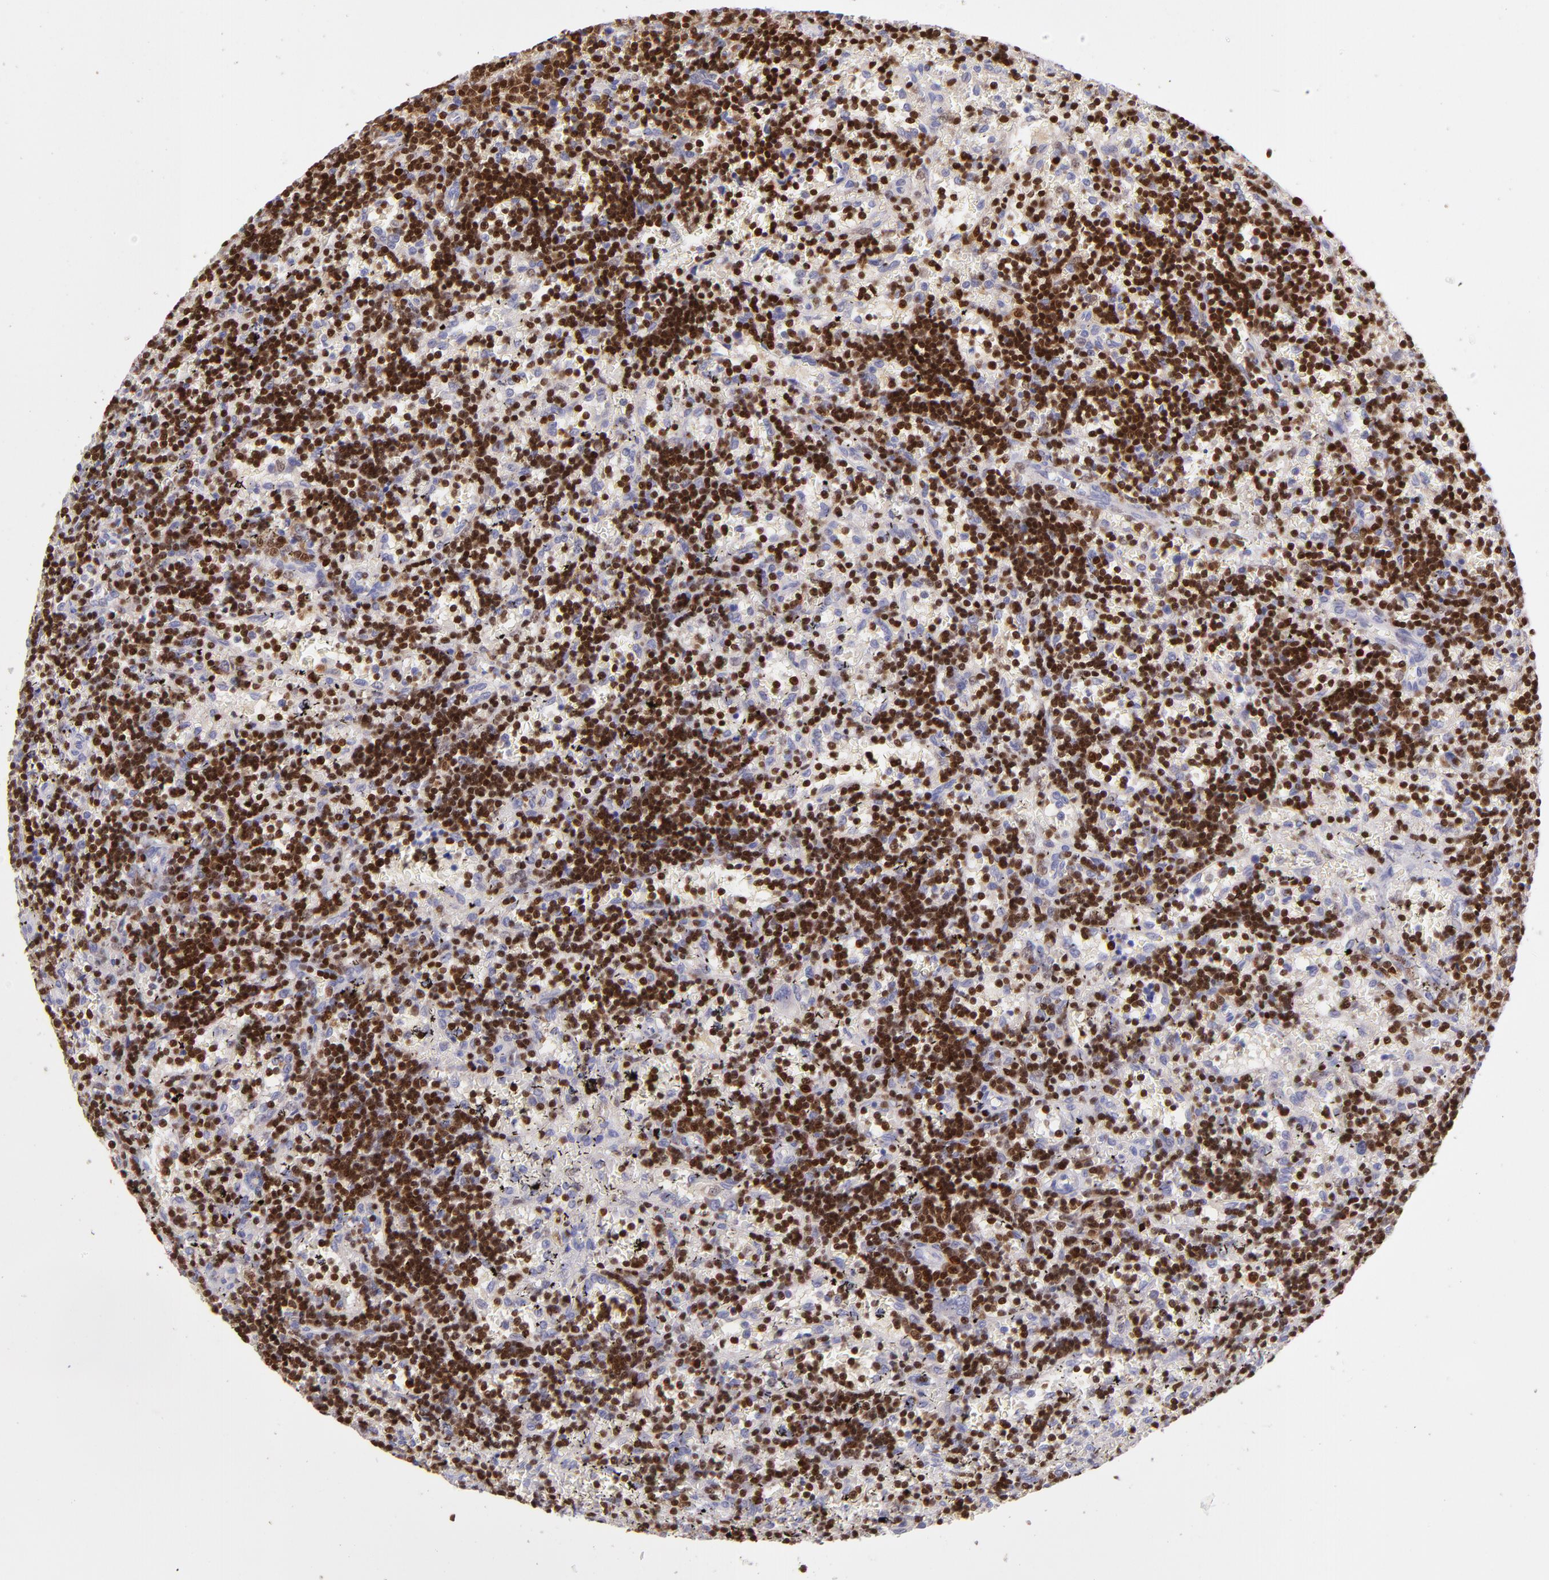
{"staining": {"intensity": "strong", "quantity": ">75%", "location": "cytoplasmic/membranous,nuclear"}, "tissue": "lymphoma", "cell_type": "Tumor cells", "image_type": "cancer", "snomed": [{"axis": "morphology", "description": "Malignant lymphoma, non-Hodgkin's type, Low grade"}, {"axis": "topography", "description": "Spleen"}], "caption": "Immunohistochemical staining of human lymphoma displays high levels of strong cytoplasmic/membranous and nuclear protein staining in about >75% of tumor cells. The staining was performed using DAB (3,3'-diaminobenzidine) to visualize the protein expression in brown, while the nuclei were stained in blue with hematoxylin (Magnification: 20x).", "gene": "IRF8", "patient": {"sex": "male", "age": 60}}